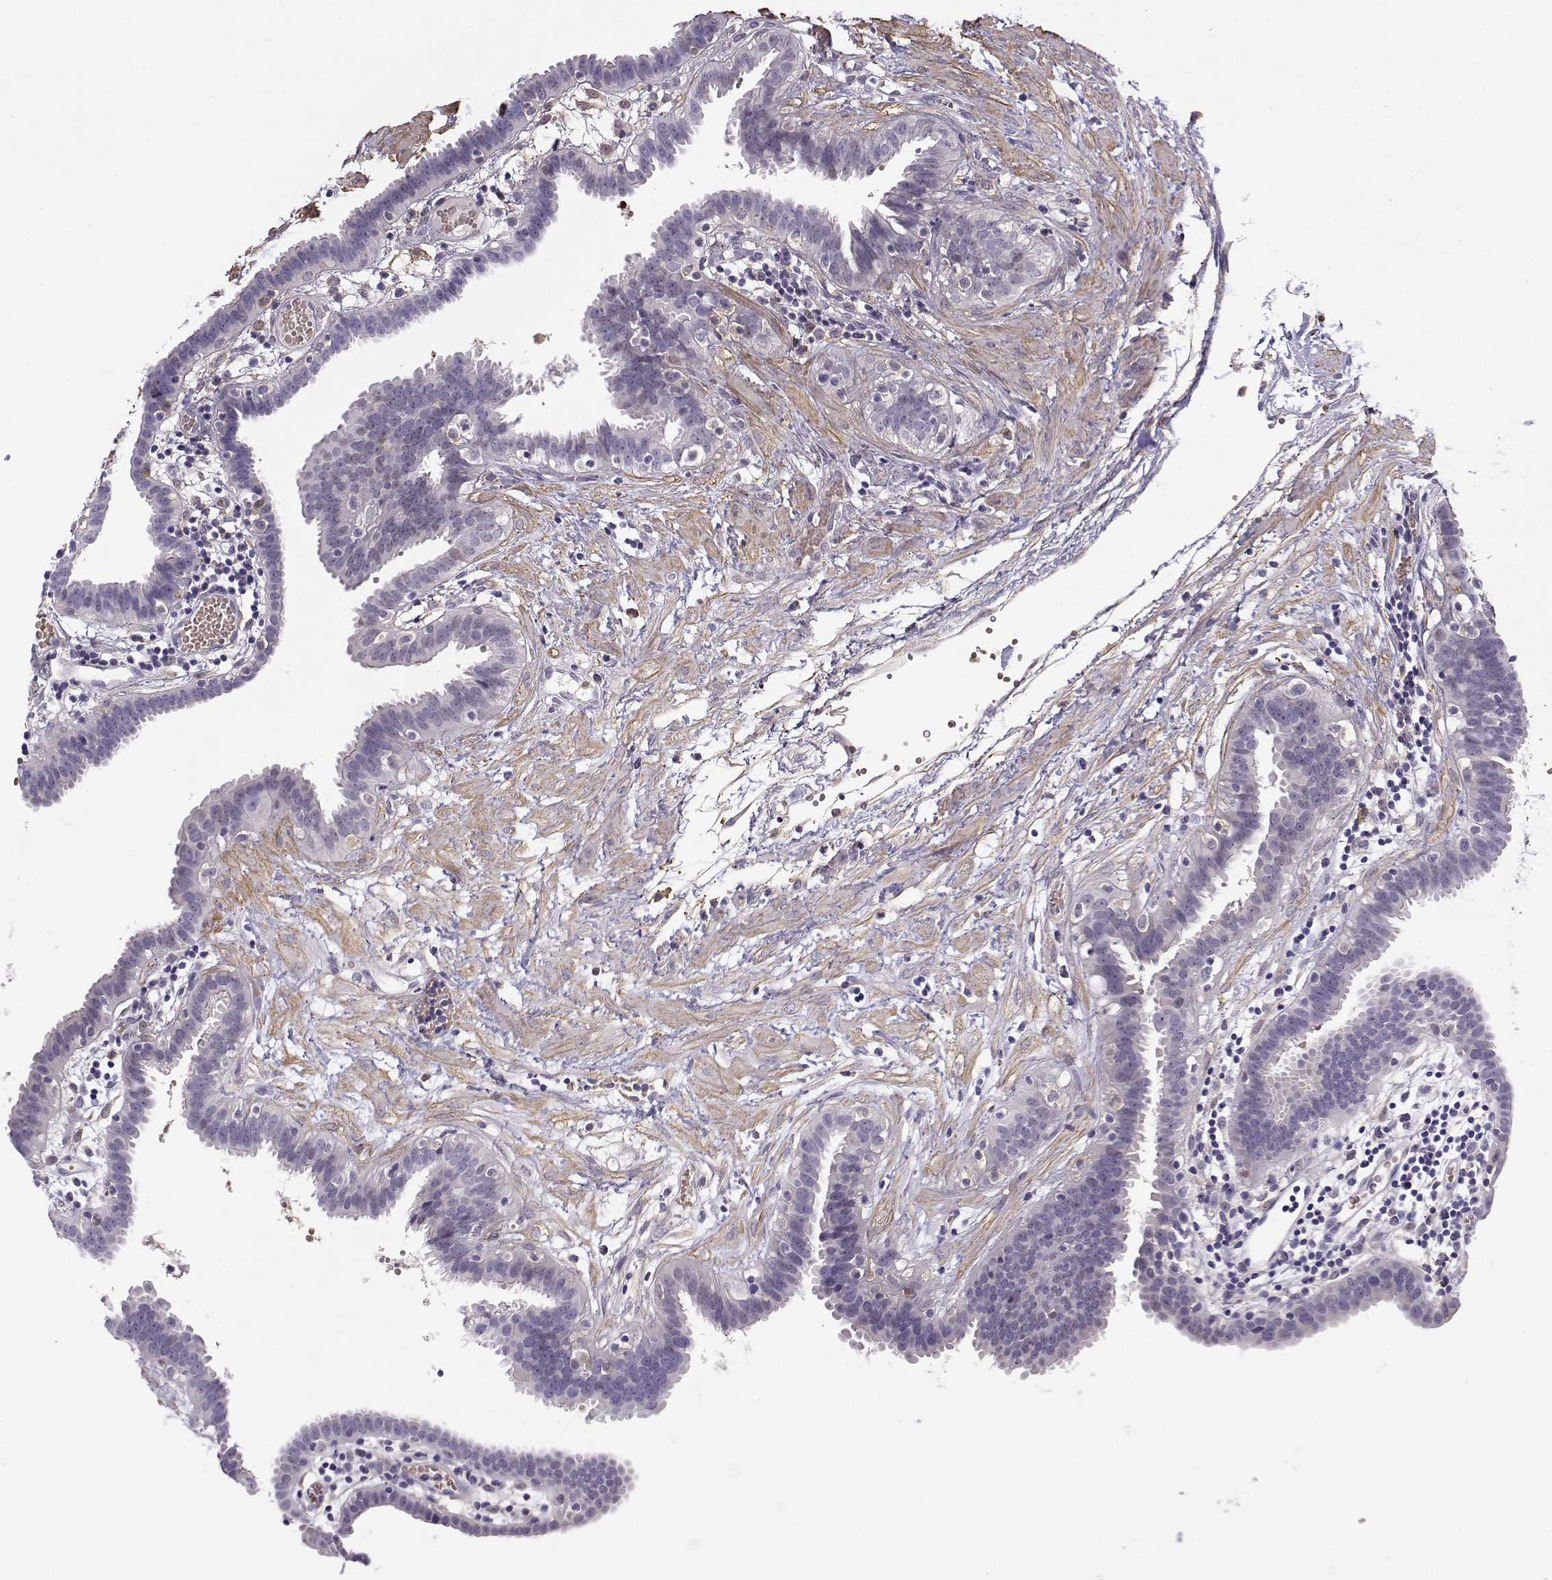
{"staining": {"intensity": "negative", "quantity": "none", "location": "none"}, "tissue": "fallopian tube", "cell_type": "Glandular cells", "image_type": "normal", "snomed": [{"axis": "morphology", "description": "Normal tissue, NOS"}, {"axis": "topography", "description": "Fallopian tube"}], "caption": "Fallopian tube stained for a protein using immunohistochemistry displays no positivity glandular cells.", "gene": "UCP3", "patient": {"sex": "female", "age": 37}}